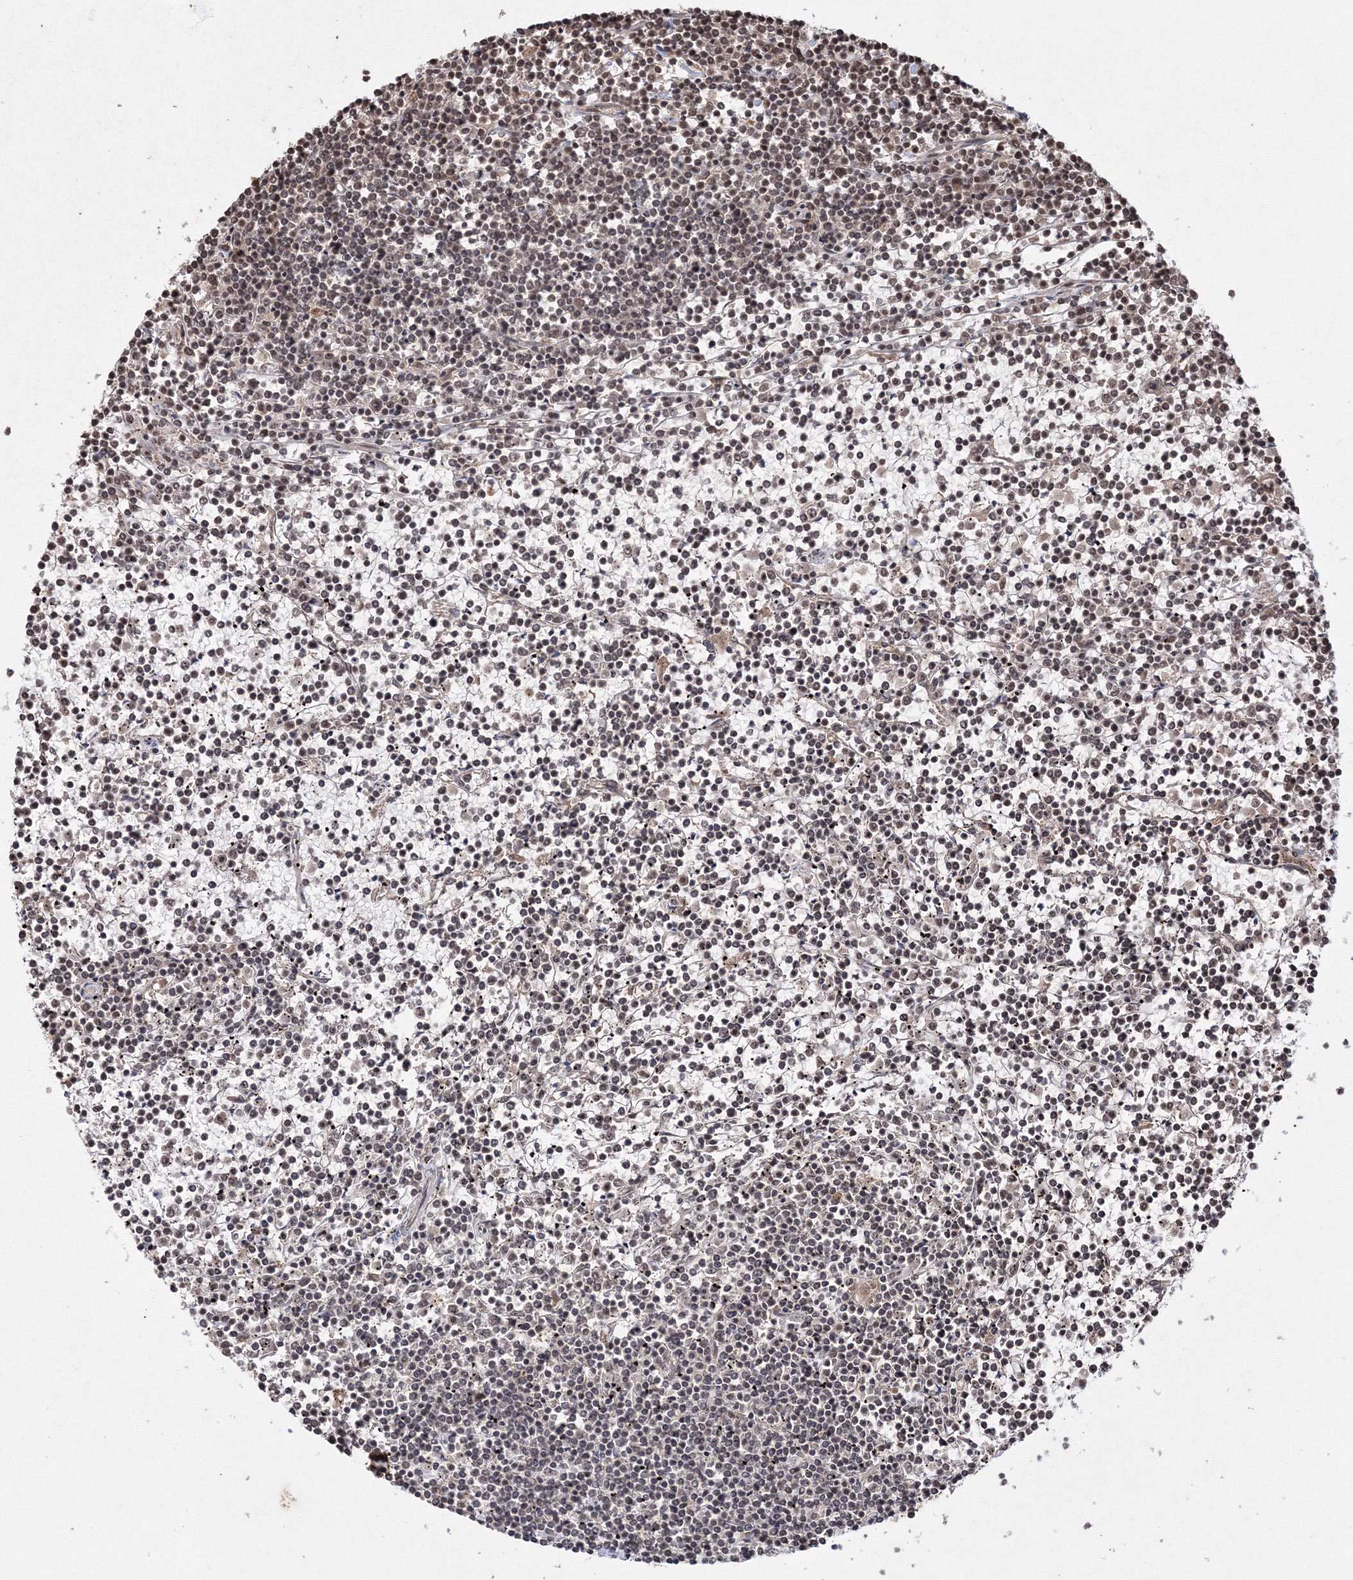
{"staining": {"intensity": "weak", "quantity": "25%-75%", "location": "nuclear"}, "tissue": "lymphoma", "cell_type": "Tumor cells", "image_type": "cancer", "snomed": [{"axis": "morphology", "description": "Malignant lymphoma, non-Hodgkin's type, Low grade"}, {"axis": "topography", "description": "Spleen"}], "caption": "Protein staining exhibits weak nuclear staining in approximately 25%-75% of tumor cells in lymphoma.", "gene": "PEX13", "patient": {"sex": "female", "age": 19}}